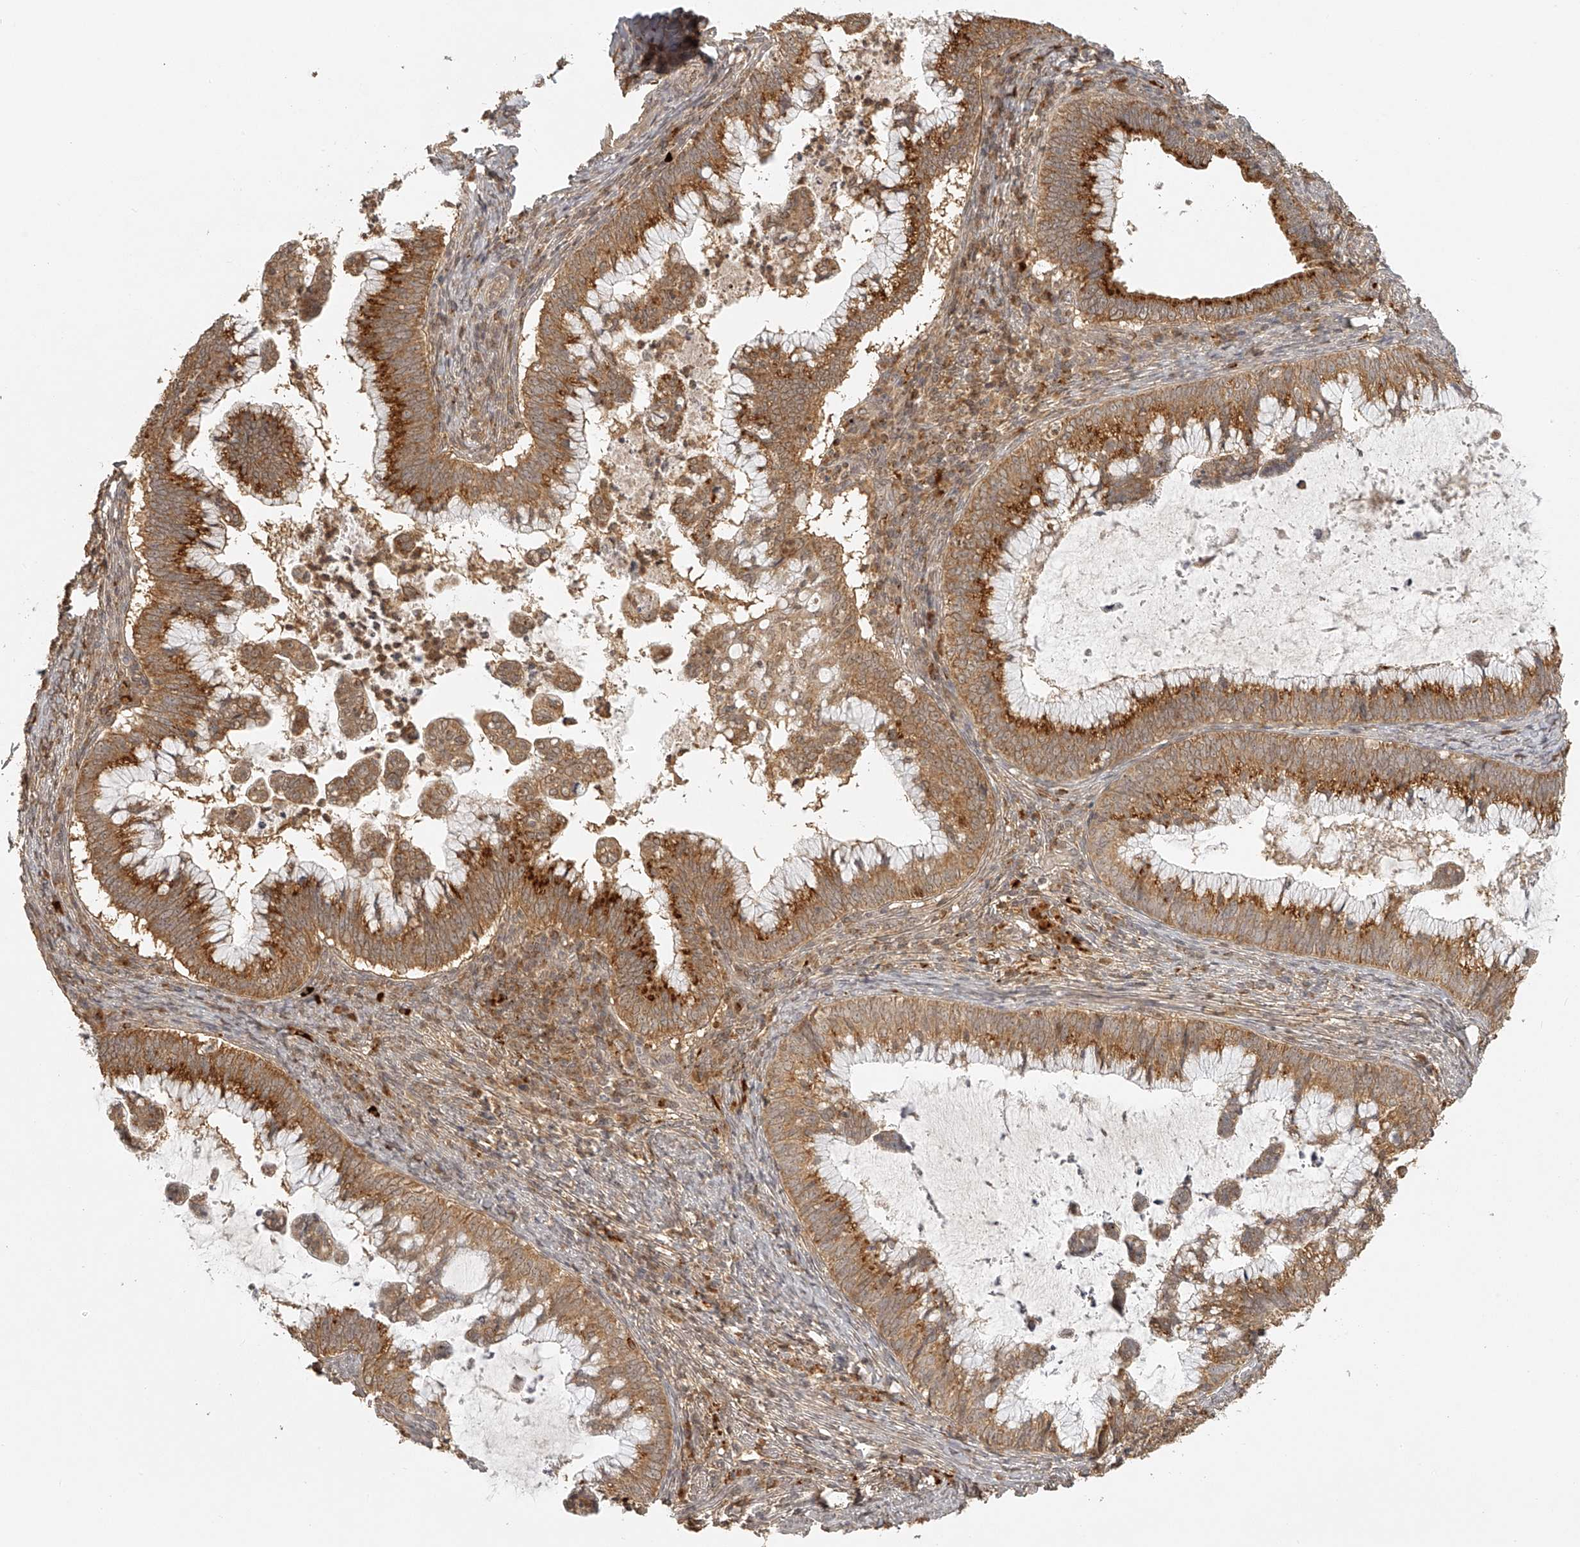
{"staining": {"intensity": "strong", "quantity": ">75%", "location": "cytoplasmic/membranous"}, "tissue": "cervical cancer", "cell_type": "Tumor cells", "image_type": "cancer", "snomed": [{"axis": "morphology", "description": "Adenocarcinoma, NOS"}, {"axis": "topography", "description": "Cervix"}], "caption": "An immunohistochemistry (IHC) photomicrograph of tumor tissue is shown. Protein staining in brown highlights strong cytoplasmic/membranous positivity in cervical adenocarcinoma within tumor cells.", "gene": "BCL2L11", "patient": {"sex": "female", "age": 36}}